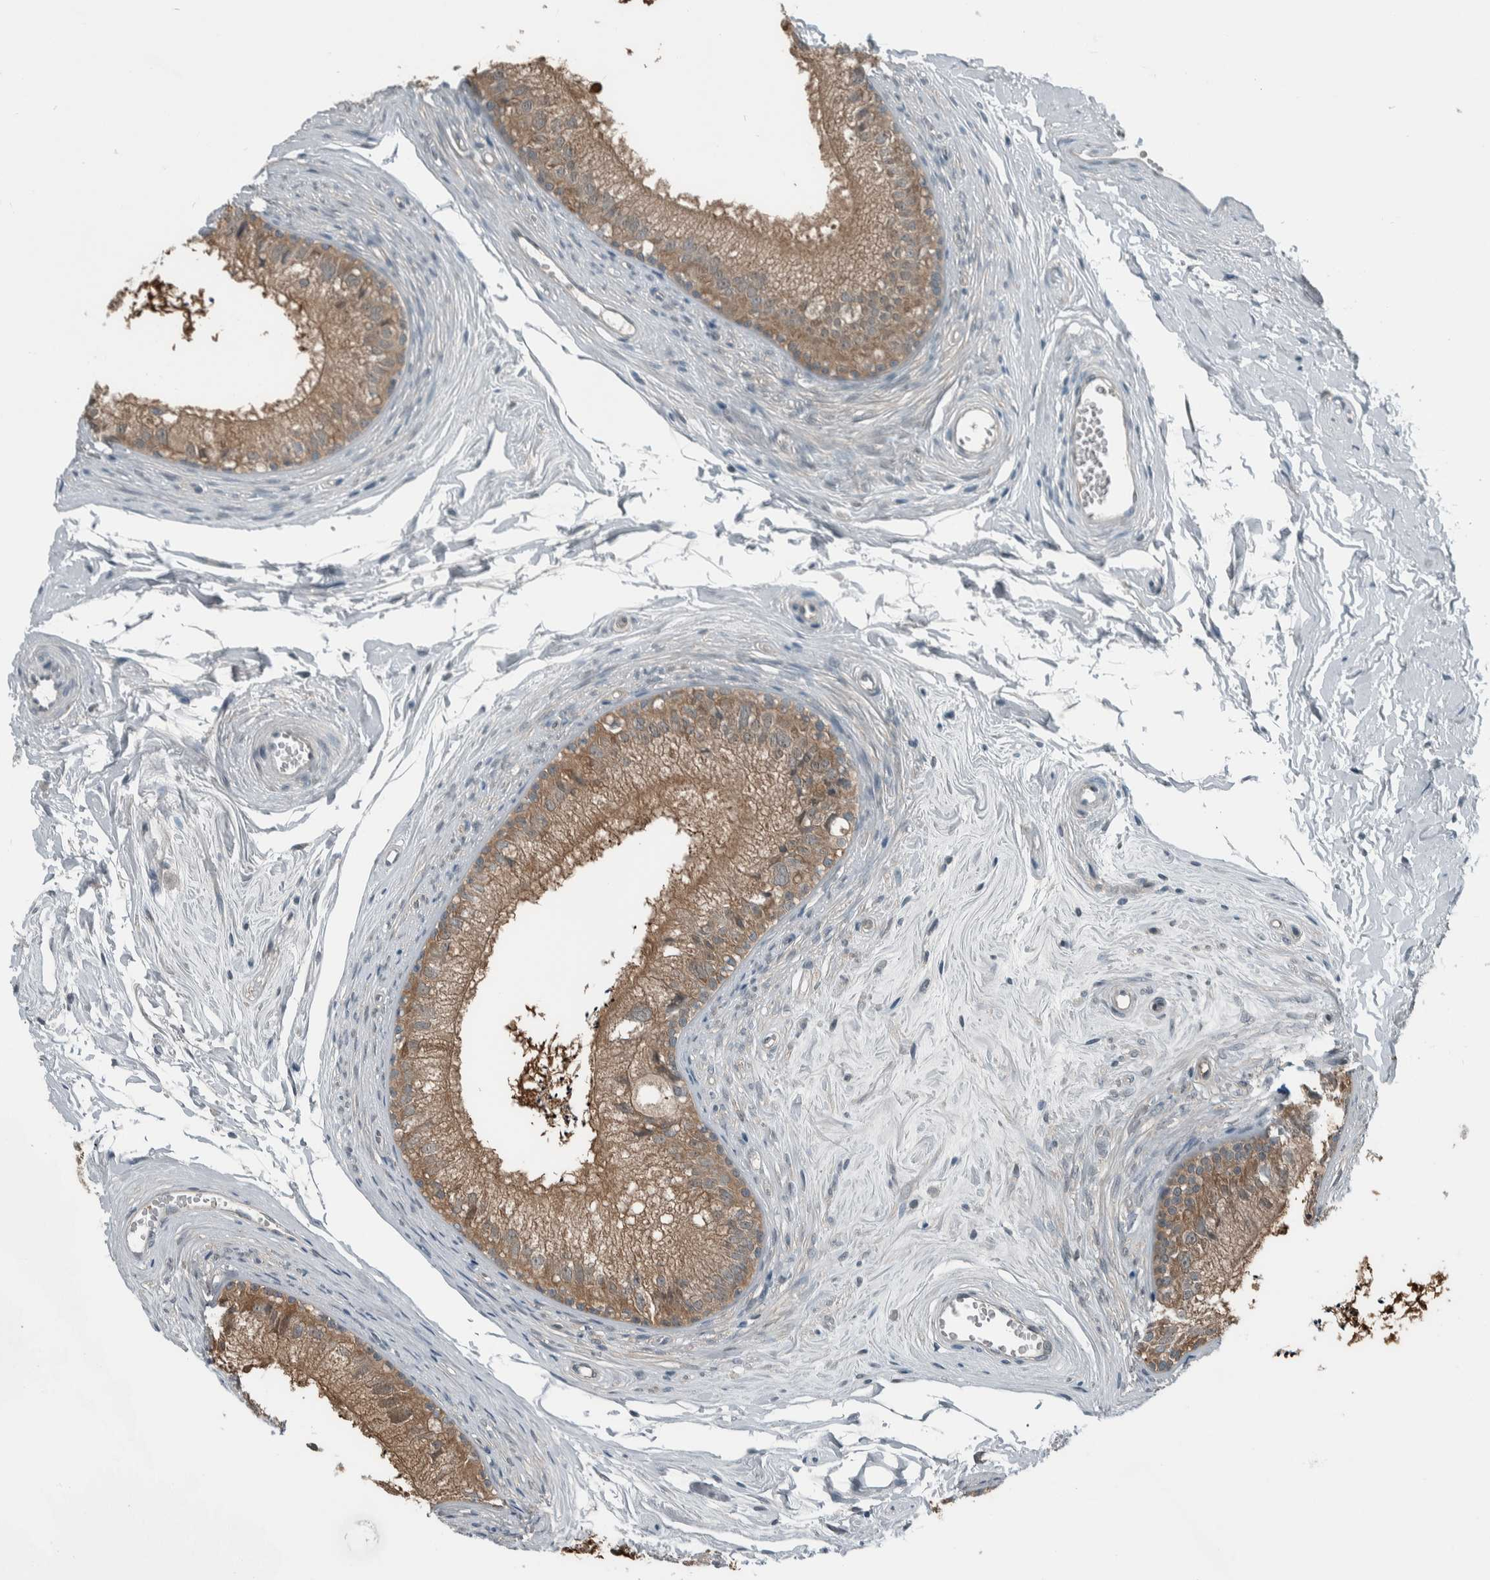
{"staining": {"intensity": "moderate", "quantity": ">75%", "location": "cytoplasmic/membranous"}, "tissue": "epididymis", "cell_type": "Glandular cells", "image_type": "normal", "snomed": [{"axis": "morphology", "description": "Normal tissue, NOS"}, {"axis": "topography", "description": "Epididymis"}], "caption": "A brown stain labels moderate cytoplasmic/membranous staining of a protein in glandular cells of unremarkable human epididymis.", "gene": "ALAD", "patient": {"sex": "male", "age": 56}}